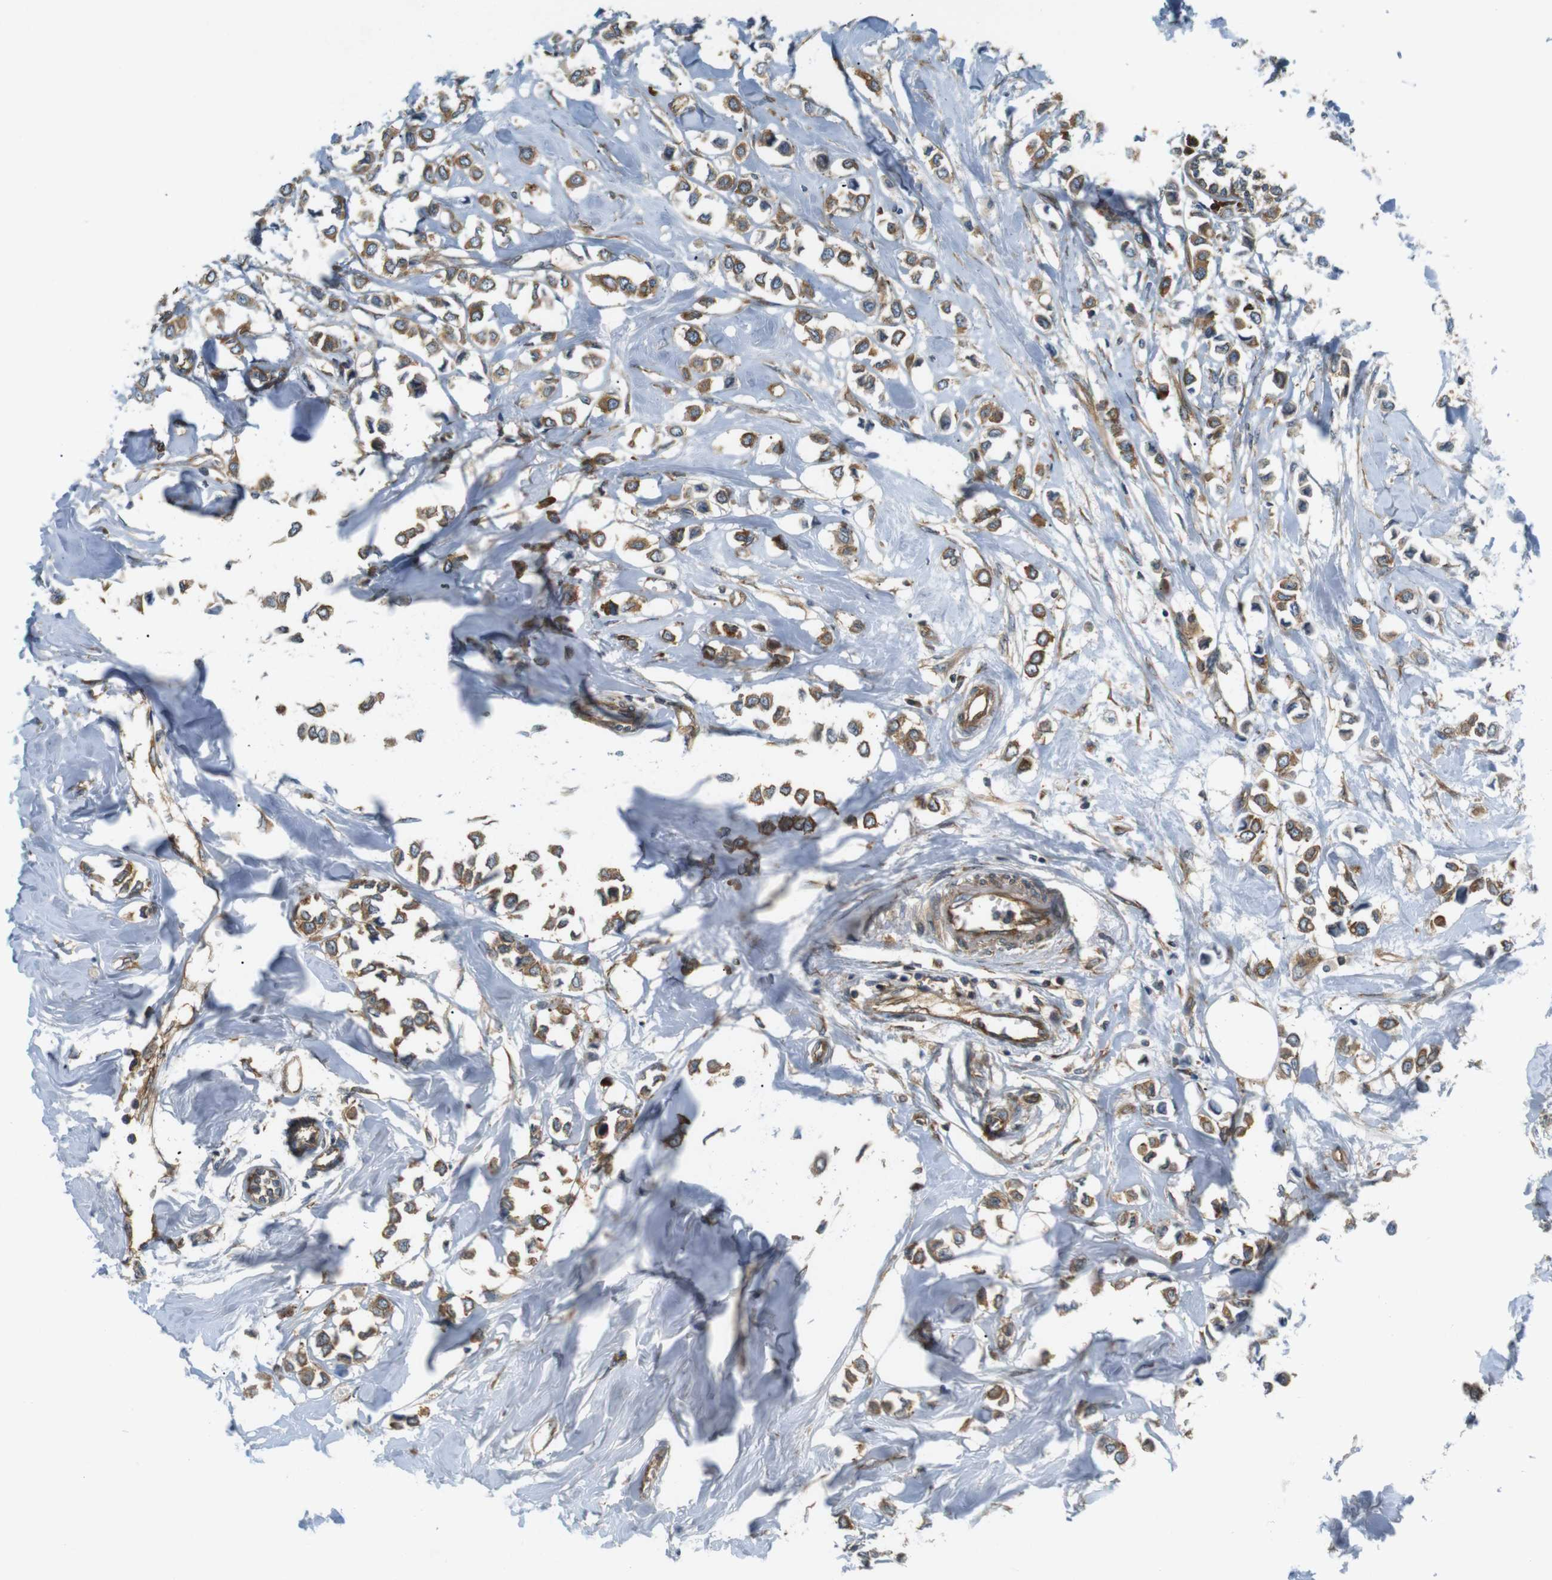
{"staining": {"intensity": "moderate", "quantity": ">75%", "location": "cytoplasmic/membranous"}, "tissue": "breast cancer", "cell_type": "Tumor cells", "image_type": "cancer", "snomed": [{"axis": "morphology", "description": "Lobular carcinoma"}, {"axis": "topography", "description": "Breast"}], "caption": "Immunohistochemistry (DAB (3,3'-diaminobenzidine)) staining of breast cancer demonstrates moderate cytoplasmic/membranous protein staining in about >75% of tumor cells.", "gene": "TSC1", "patient": {"sex": "female", "age": 51}}